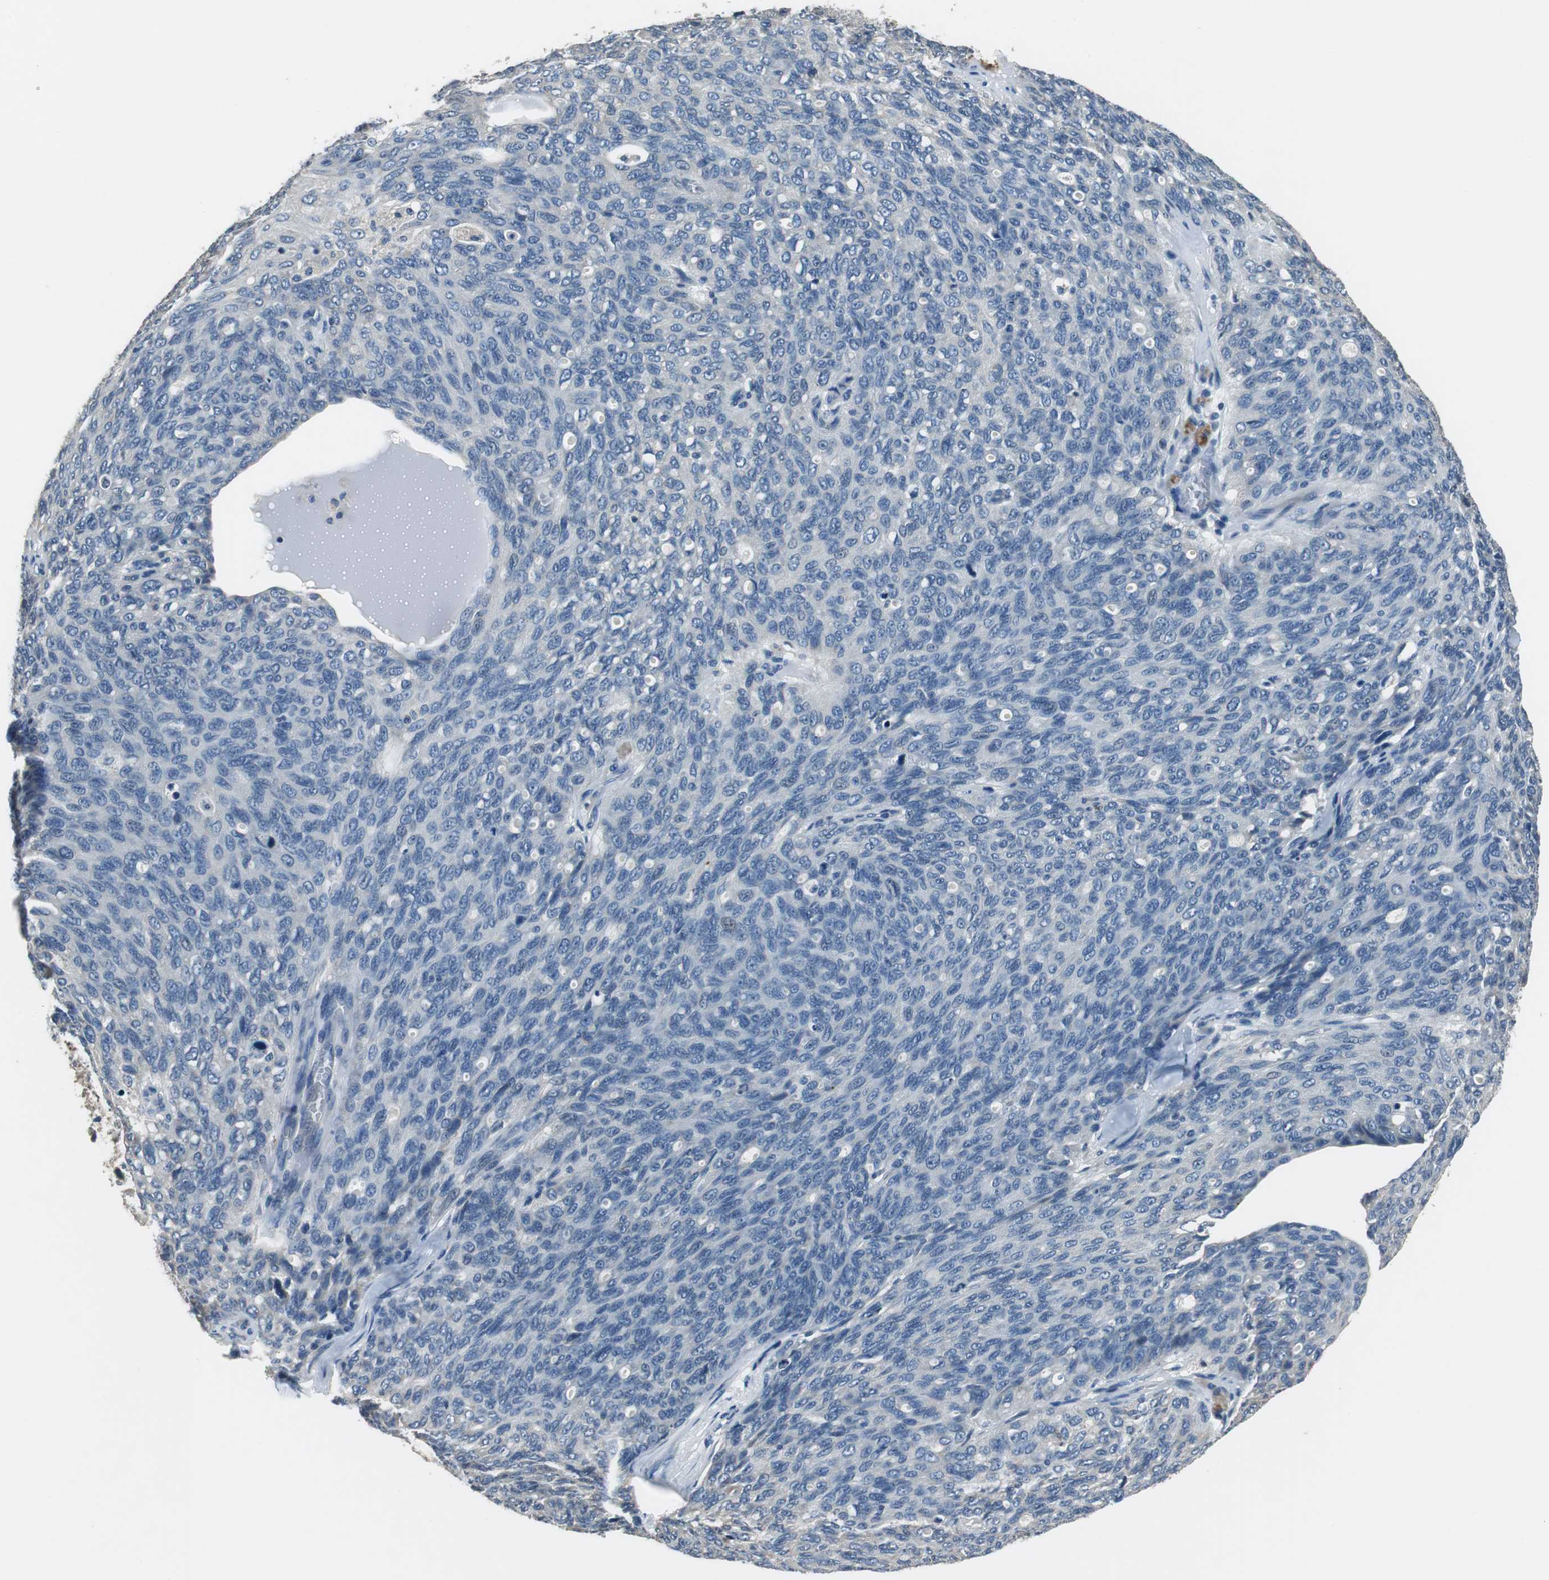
{"staining": {"intensity": "negative", "quantity": "none", "location": "none"}, "tissue": "ovarian cancer", "cell_type": "Tumor cells", "image_type": "cancer", "snomed": [{"axis": "morphology", "description": "Carcinoma, endometroid"}, {"axis": "topography", "description": "Ovary"}], "caption": "Tumor cells are negative for brown protein staining in ovarian cancer. The staining was performed using DAB to visualize the protein expression in brown, while the nuclei were stained in blue with hematoxylin (Magnification: 20x).", "gene": "MTIF2", "patient": {"sex": "female", "age": 60}}